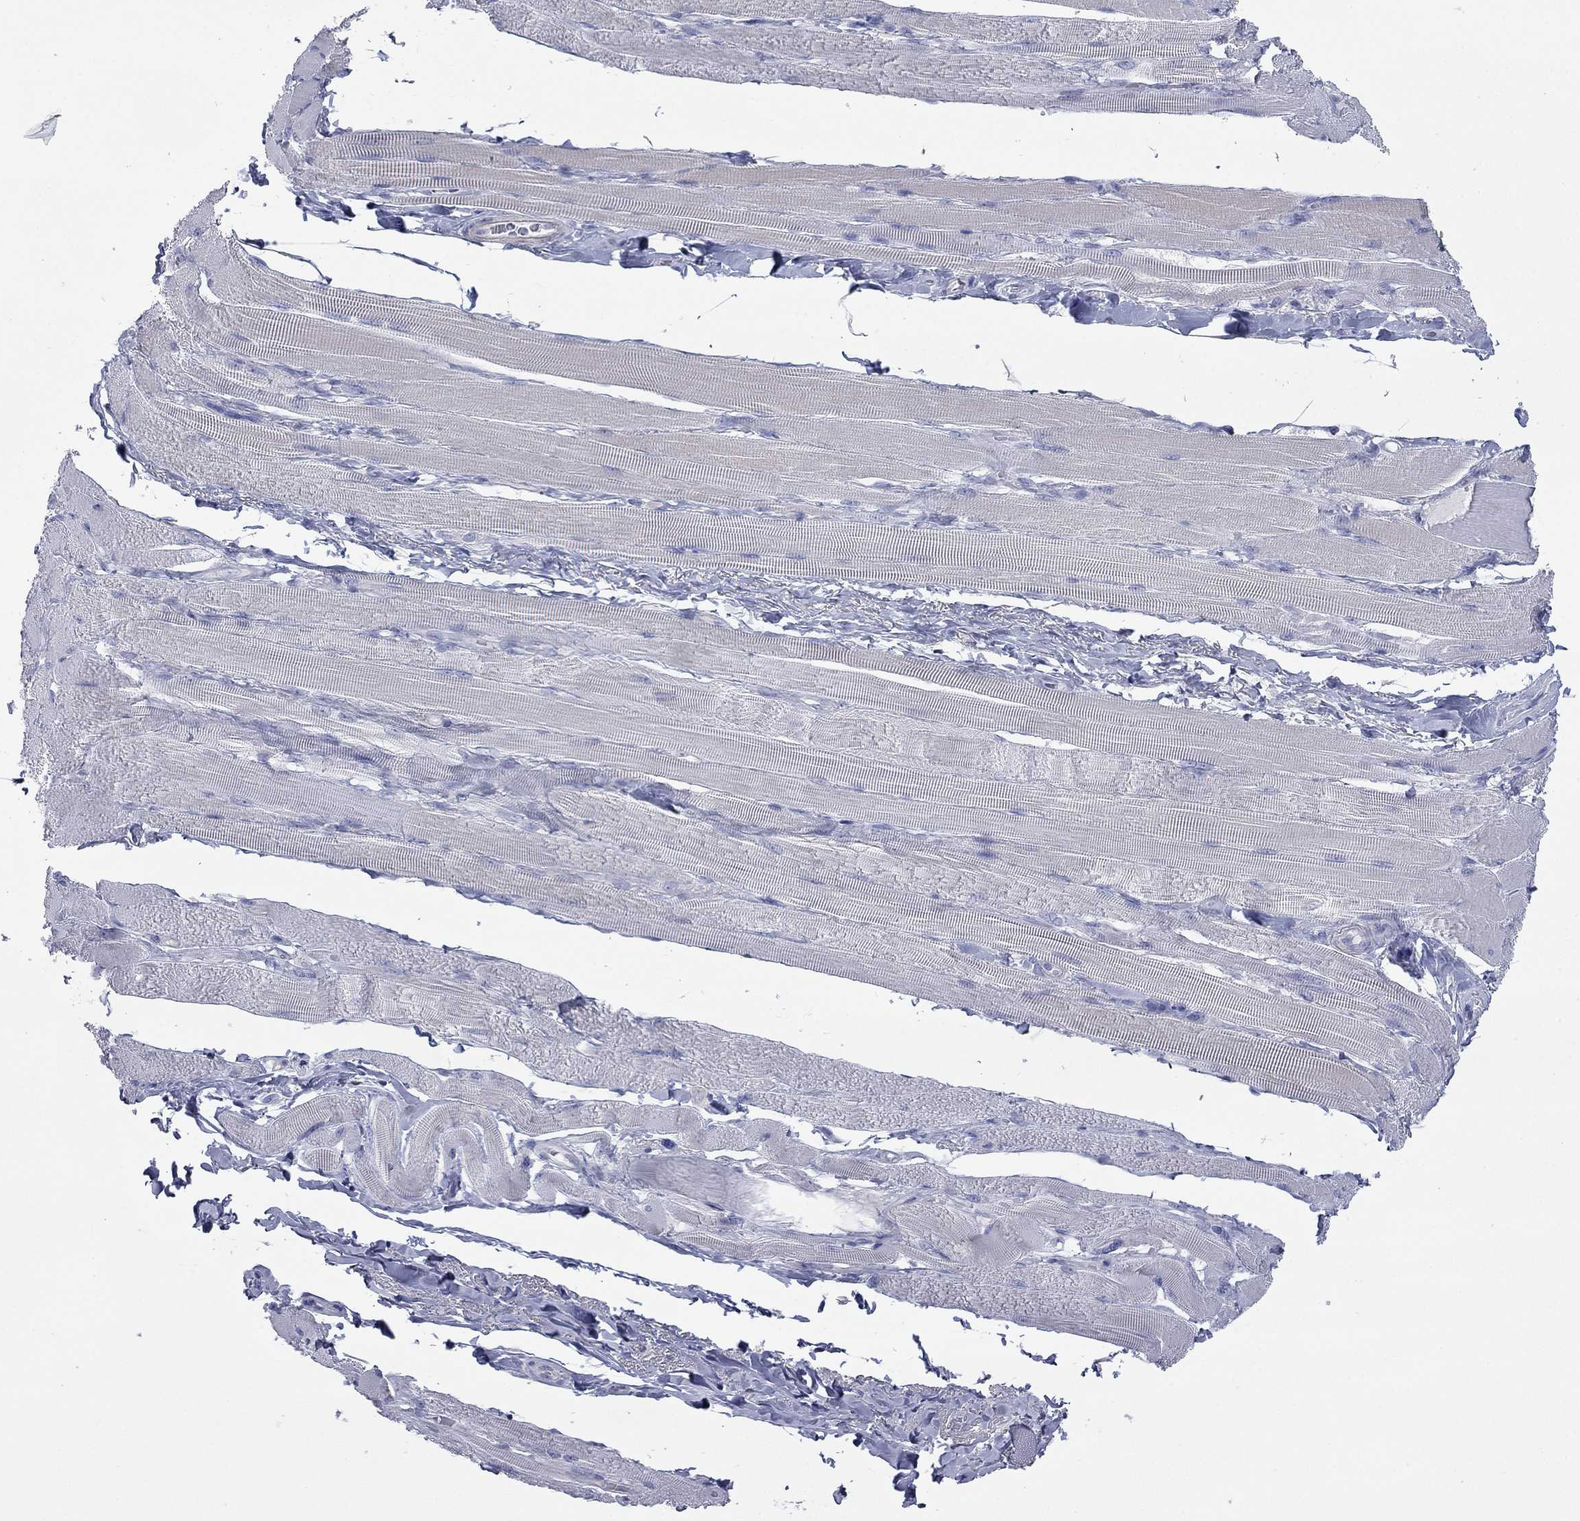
{"staining": {"intensity": "negative", "quantity": "none", "location": "none"}, "tissue": "skeletal muscle", "cell_type": "Myocytes", "image_type": "normal", "snomed": [{"axis": "morphology", "description": "Normal tissue, NOS"}, {"axis": "topography", "description": "Skeletal muscle"}, {"axis": "topography", "description": "Anal"}, {"axis": "topography", "description": "Peripheral nerve tissue"}], "caption": "Myocytes show no significant protein positivity in normal skeletal muscle. (IHC, brightfield microscopy, high magnification).", "gene": "ACTL7B", "patient": {"sex": "male", "age": 53}}